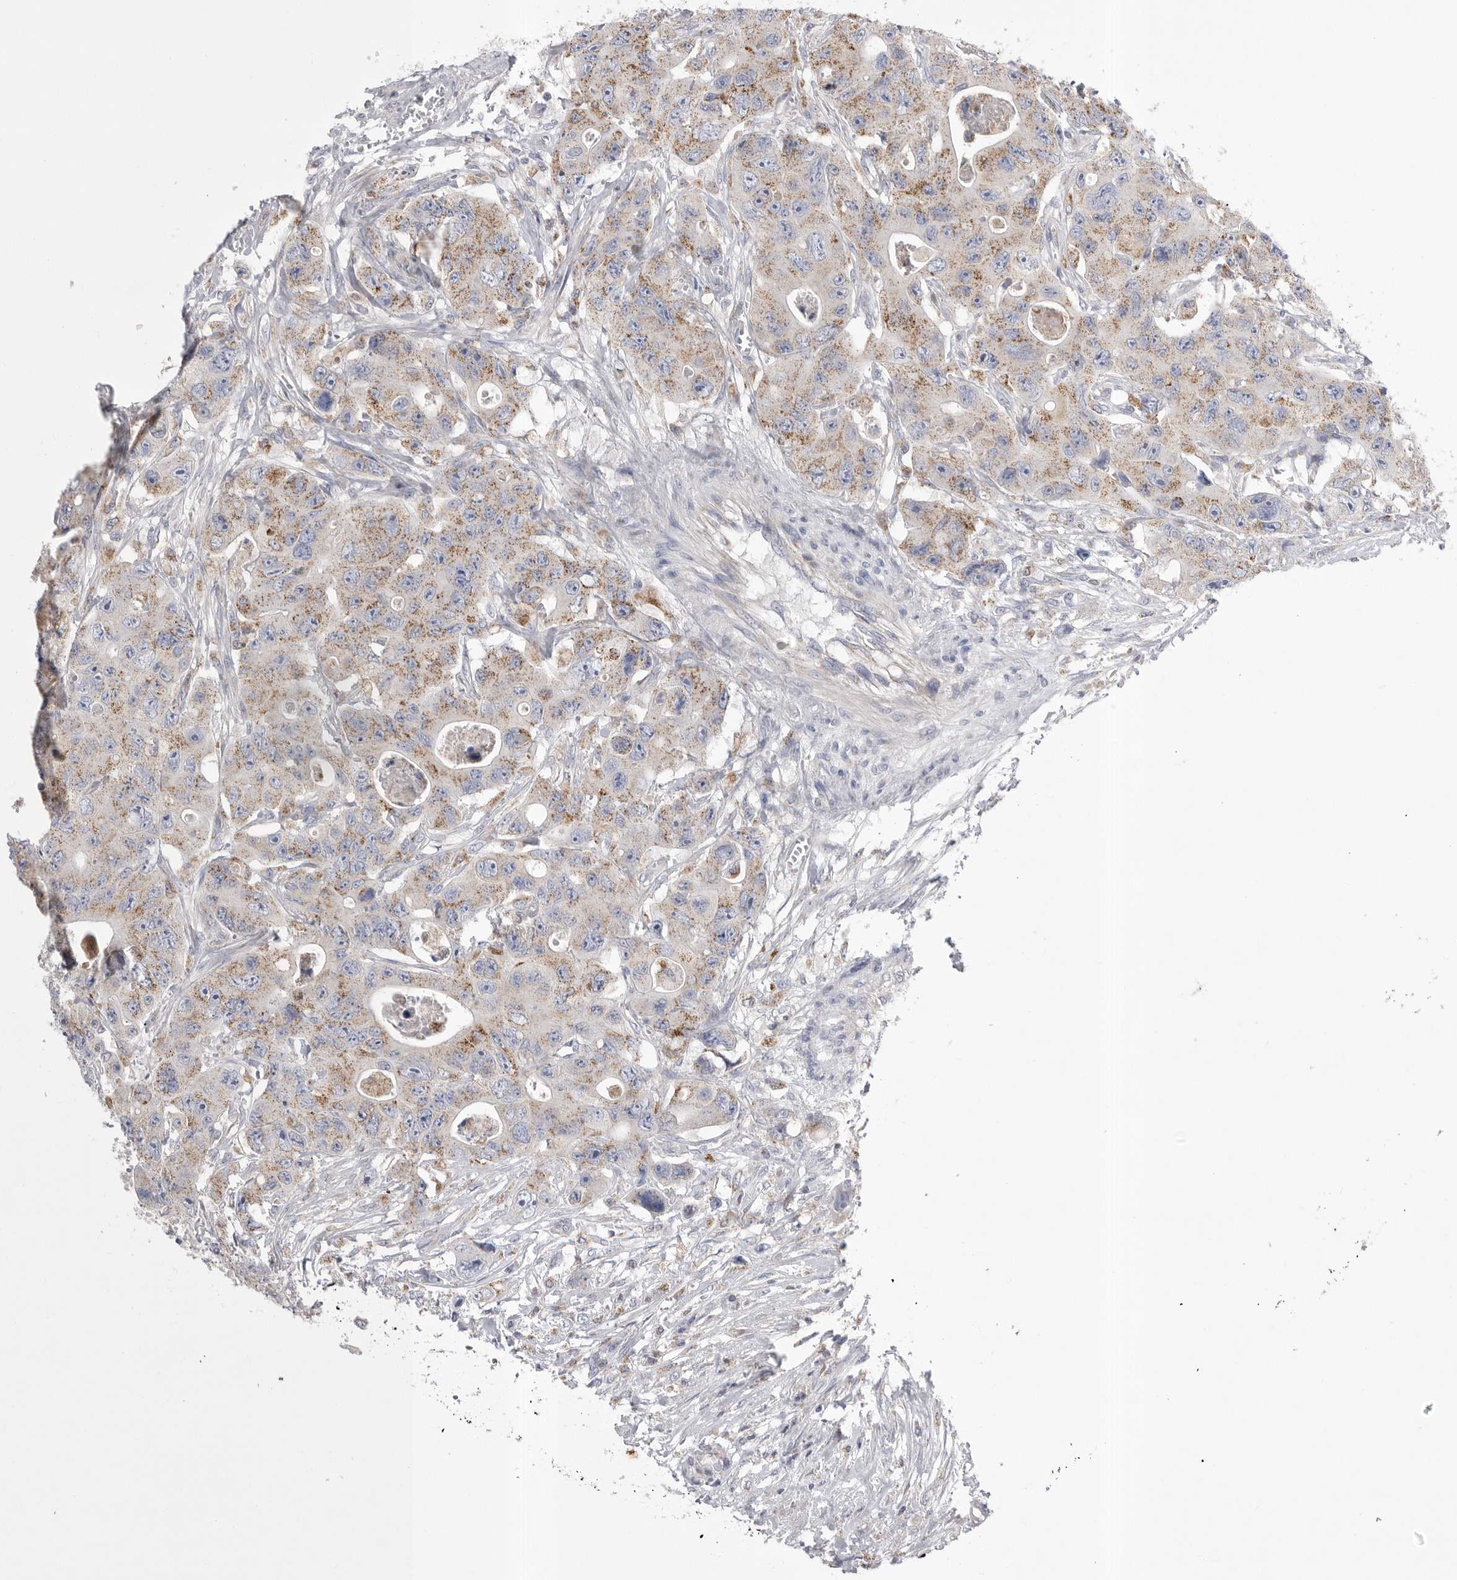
{"staining": {"intensity": "moderate", "quantity": ">75%", "location": "cytoplasmic/membranous"}, "tissue": "colorectal cancer", "cell_type": "Tumor cells", "image_type": "cancer", "snomed": [{"axis": "morphology", "description": "Adenocarcinoma, NOS"}, {"axis": "topography", "description": "Colon"}], "caption": "This micrograph shows immunohistochemistry (IHC) staining of colorectal cancer (adenocarcinoma), with medium moderate cytoplasmic/membranous positivity in about >75% of tumor cells.", "gene": "CCDC126", "patient": {"sex": "female", "age": 46}}